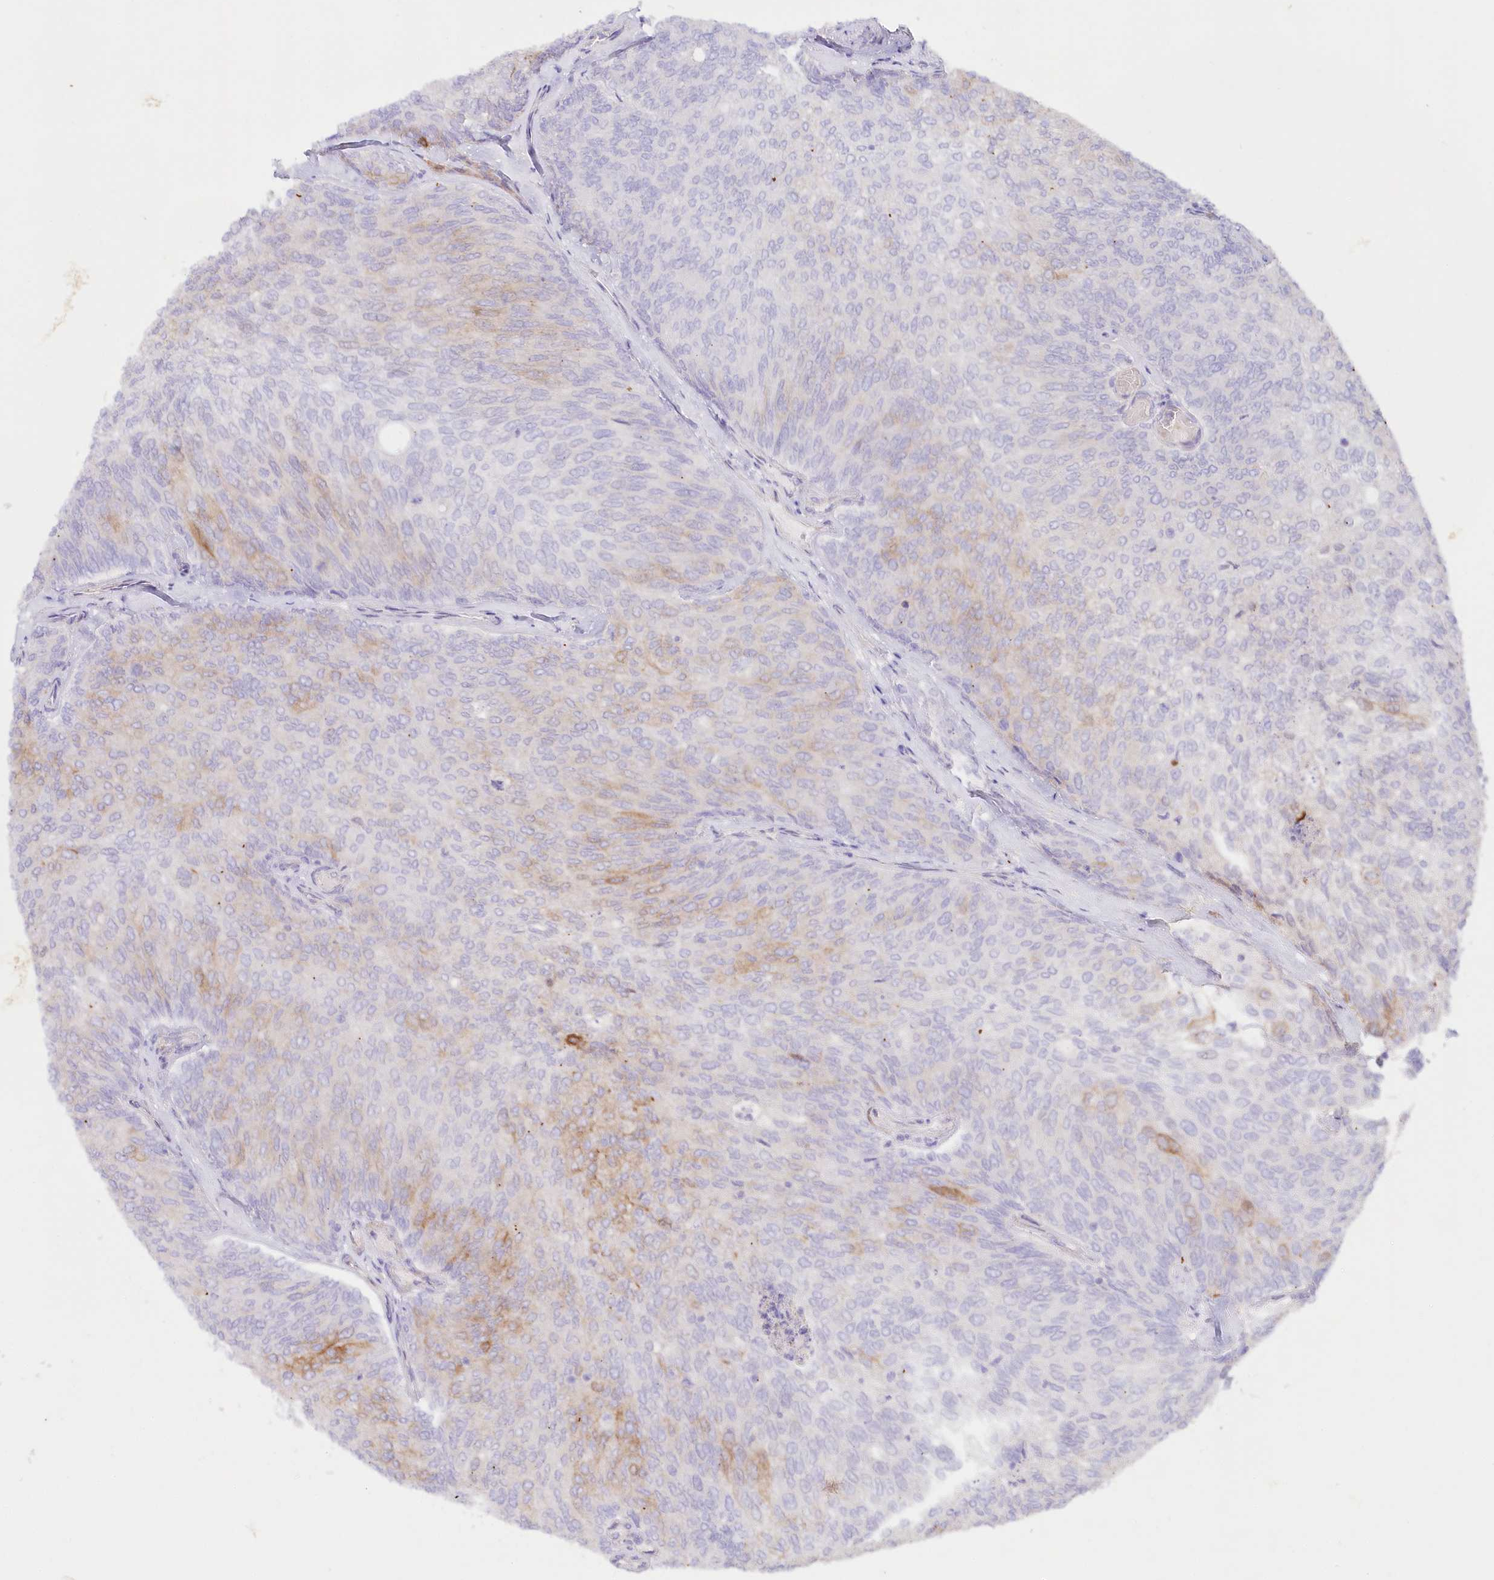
{"staining": {"intensity": "moderate", "quantity": "<25%", "location": "cytoplasmic/membranous"}, "tissue": "urothelial cancer", "cell_type": "Tumor cells", "image_type": "cancer", "snomed": [{"axis": "morphology", "description": "Urothelial carcinoma, Low grade"}, {"axis": "topography", "description": "Urinary bladder"}], "caption": "Moderate cytoplasmic/membranous staining is present in about <25% of tumor cells in urothelial cancer. (DAB IHC with brightfield microscopy, high magnification).", "gene": "ABRAXAS2", "patient": {"sex": "female", "age": 79}}